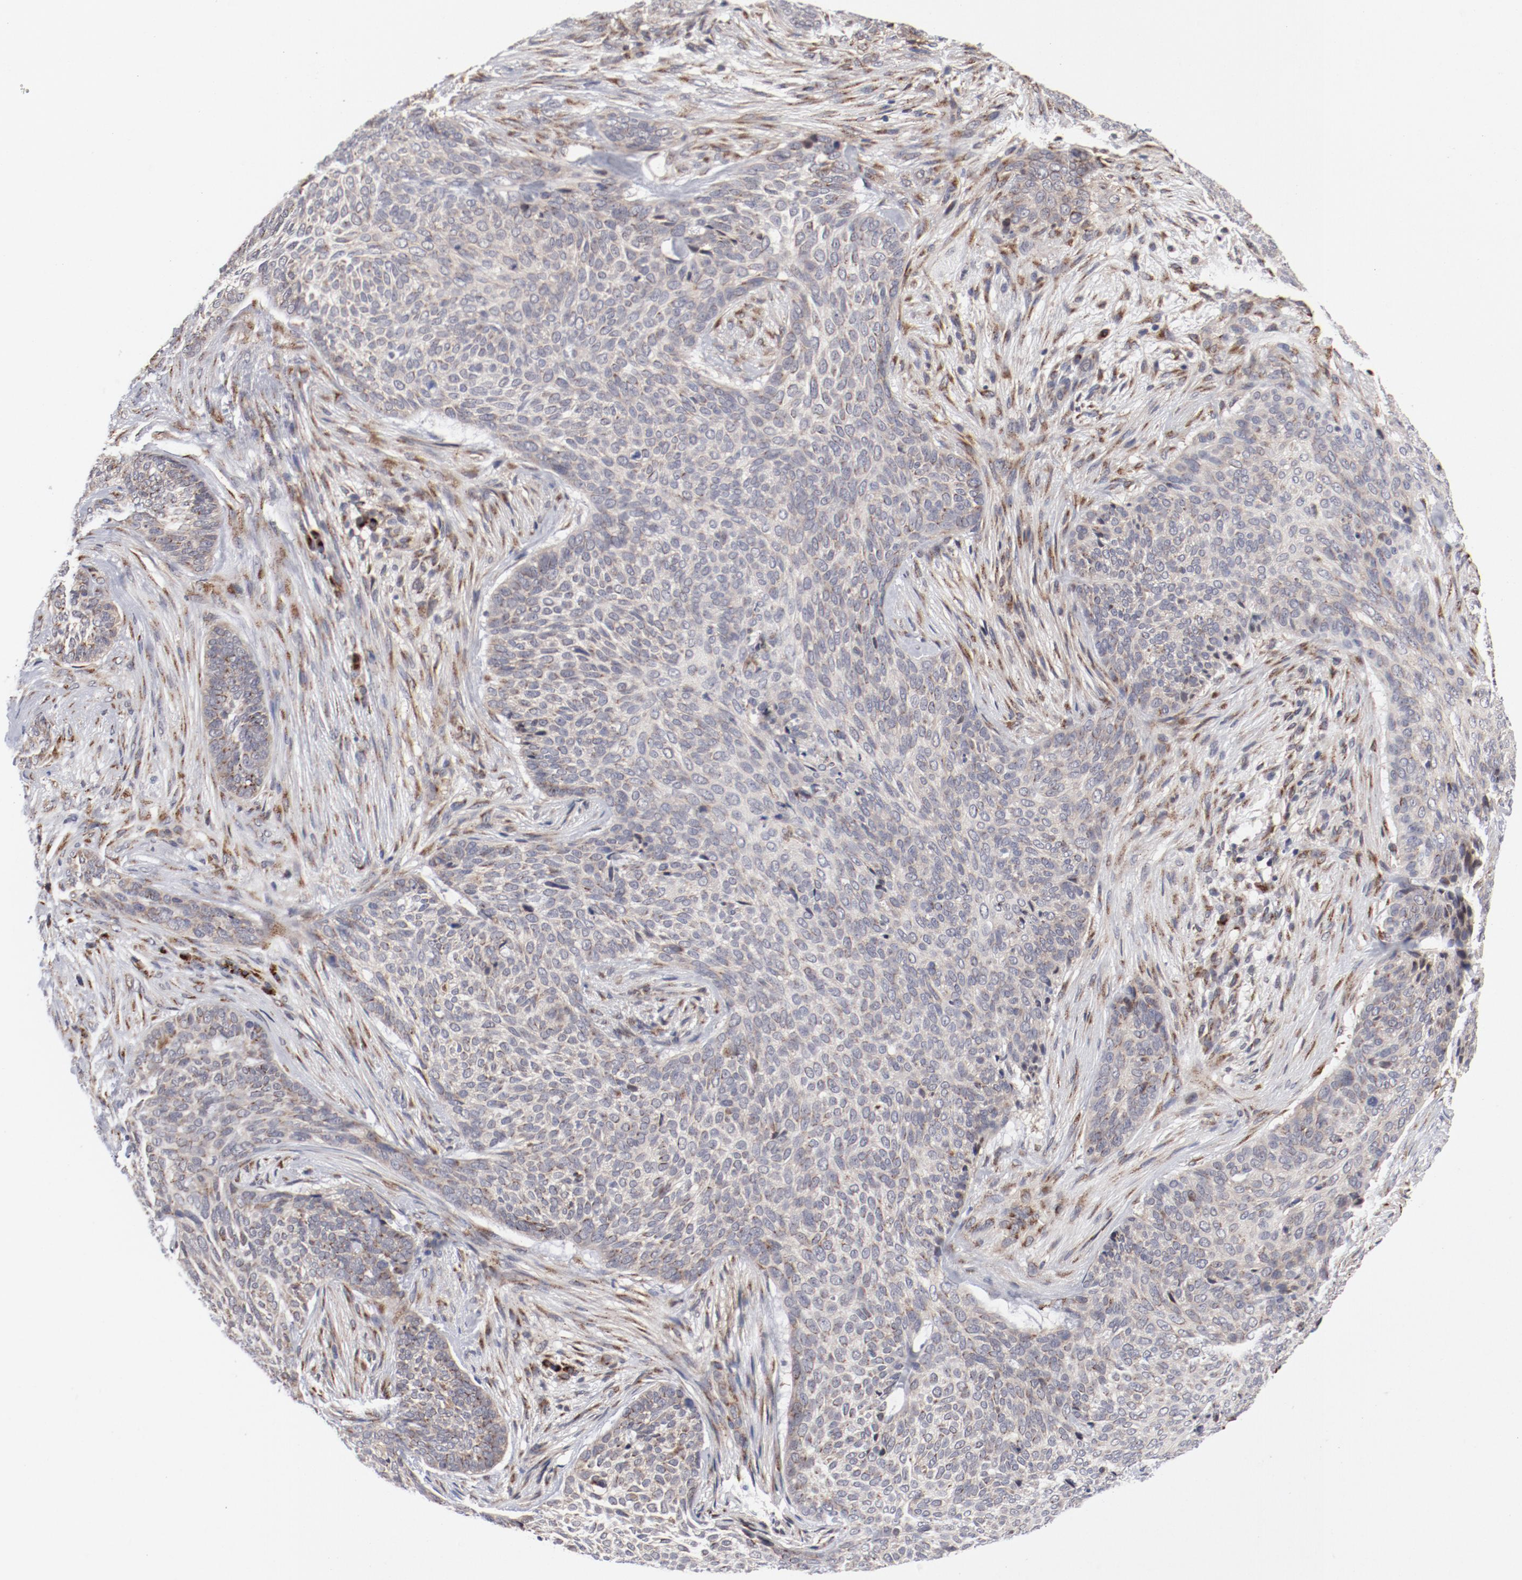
{"staining": {"intensity": "weak", "quantity": "<25%", "location": "cytoplasmic/membranous"}, "tissue": "skin cancer", "cell_type": "Tumor cells", "image_type": "cancer", "snomed": [{"axis": "morphology", "description": "Basal cell carcinoma"}, {"axis": "topography", "description": "Skin"}], "caption": "Histopathology image shows no protein positivity in tumor cells of skin cancer tissue.", "gene": "RPL12", "patient": {"sex": "male", "age": 91}}